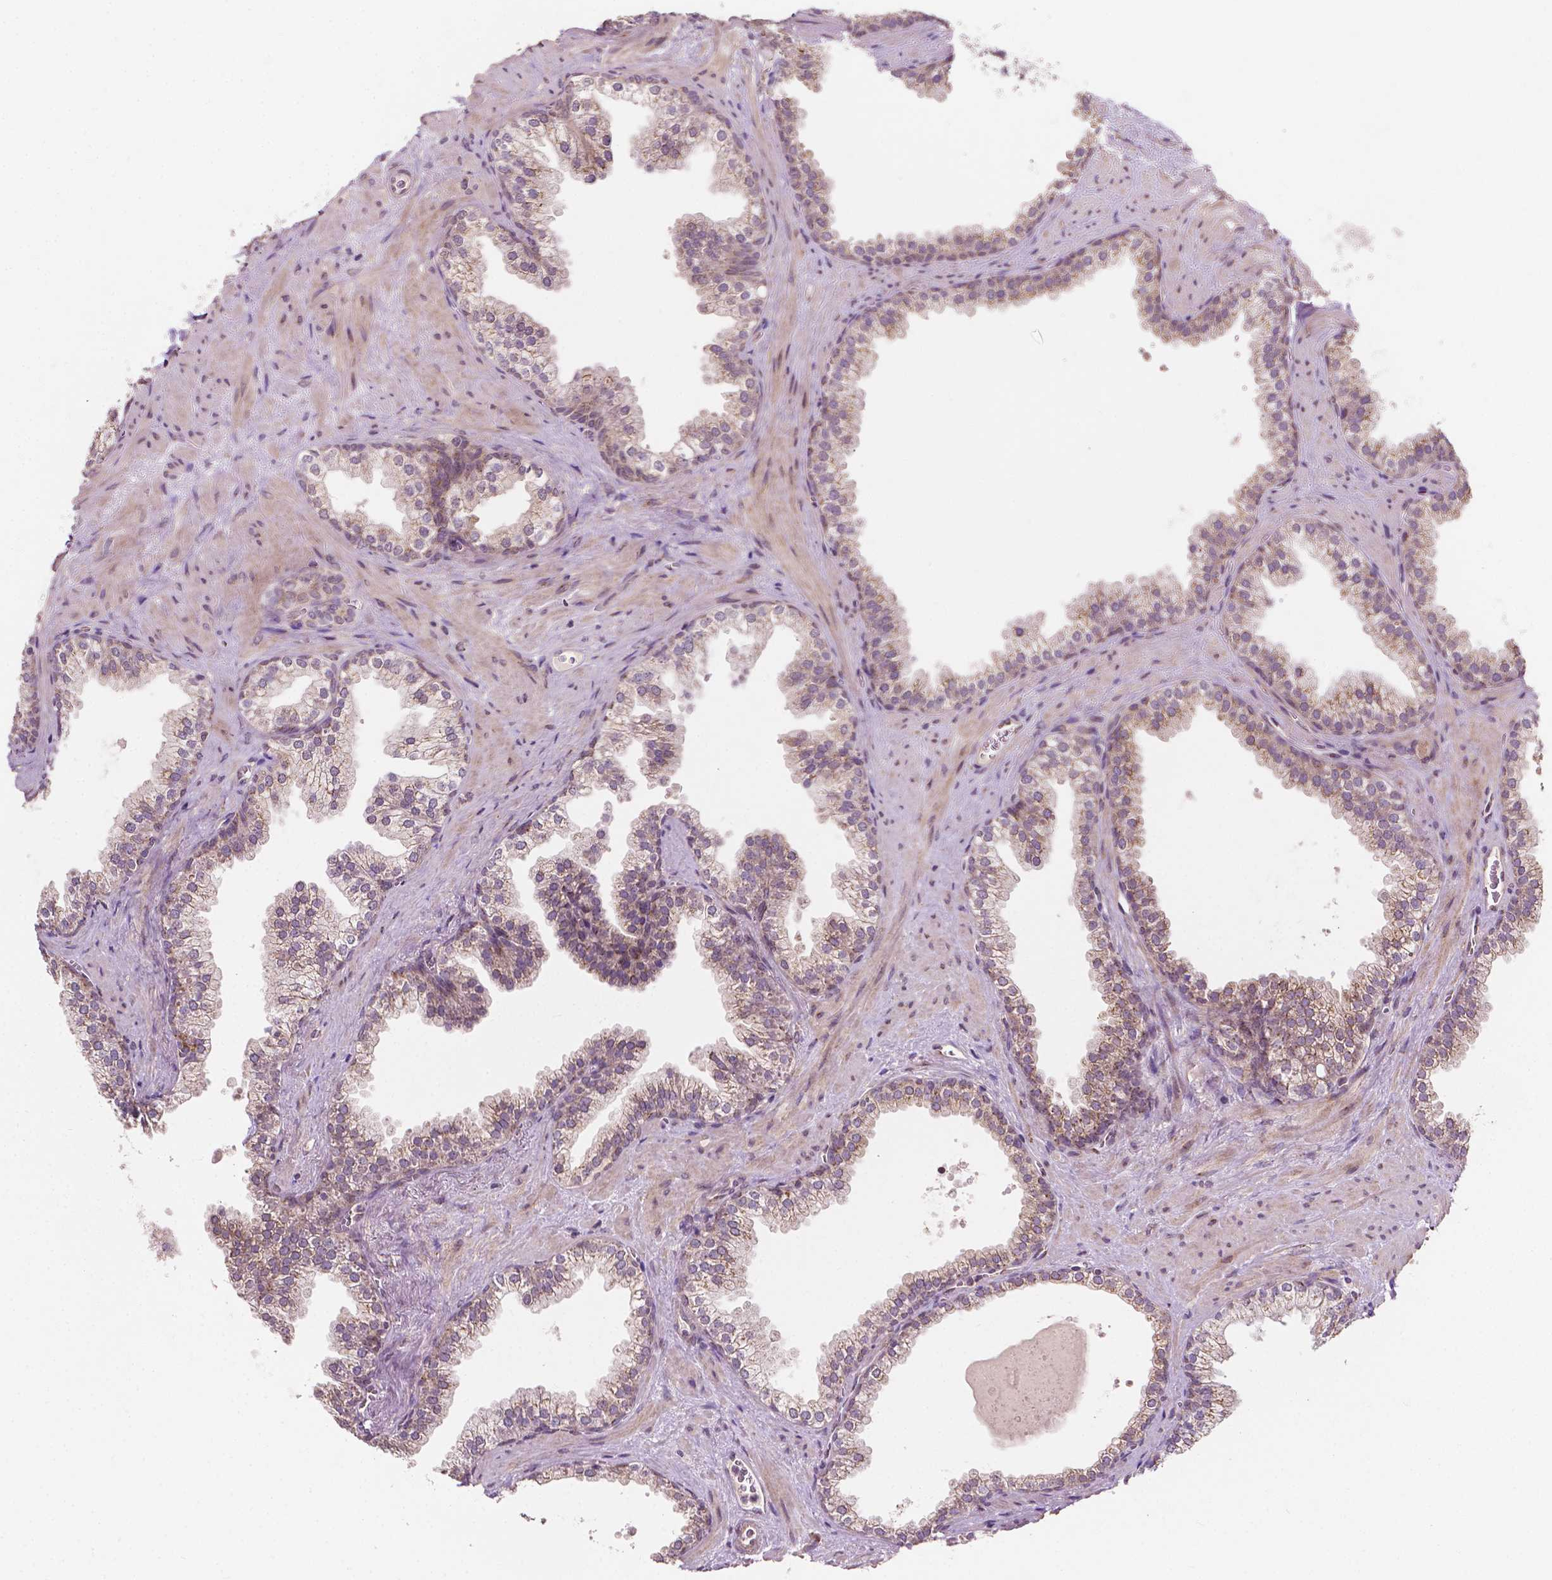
{"staining": {"intensity": "weak", "quantity": "25%-75%", "location": "cytoplasmic/membranous"}, "tissue": "prostate", "cell_type": "Glandular cells", "image_type": "normal", "snomed": [{"axis": "morphology", "description": "Normal tissue, NOS"}, {"axis": "topography", "description": "Prostate"}], "caption": "The immunohistochemical stain highlights weak cytoplasmic/membranous positivity in glandular cells of normal prostate. The staining was performed using DAB, with brown indicating positive protein expression. Nuclei are stained blue with hematoxylin.", "gene": "EBAG9", "patient": {"sex": "male", "age": 79}}